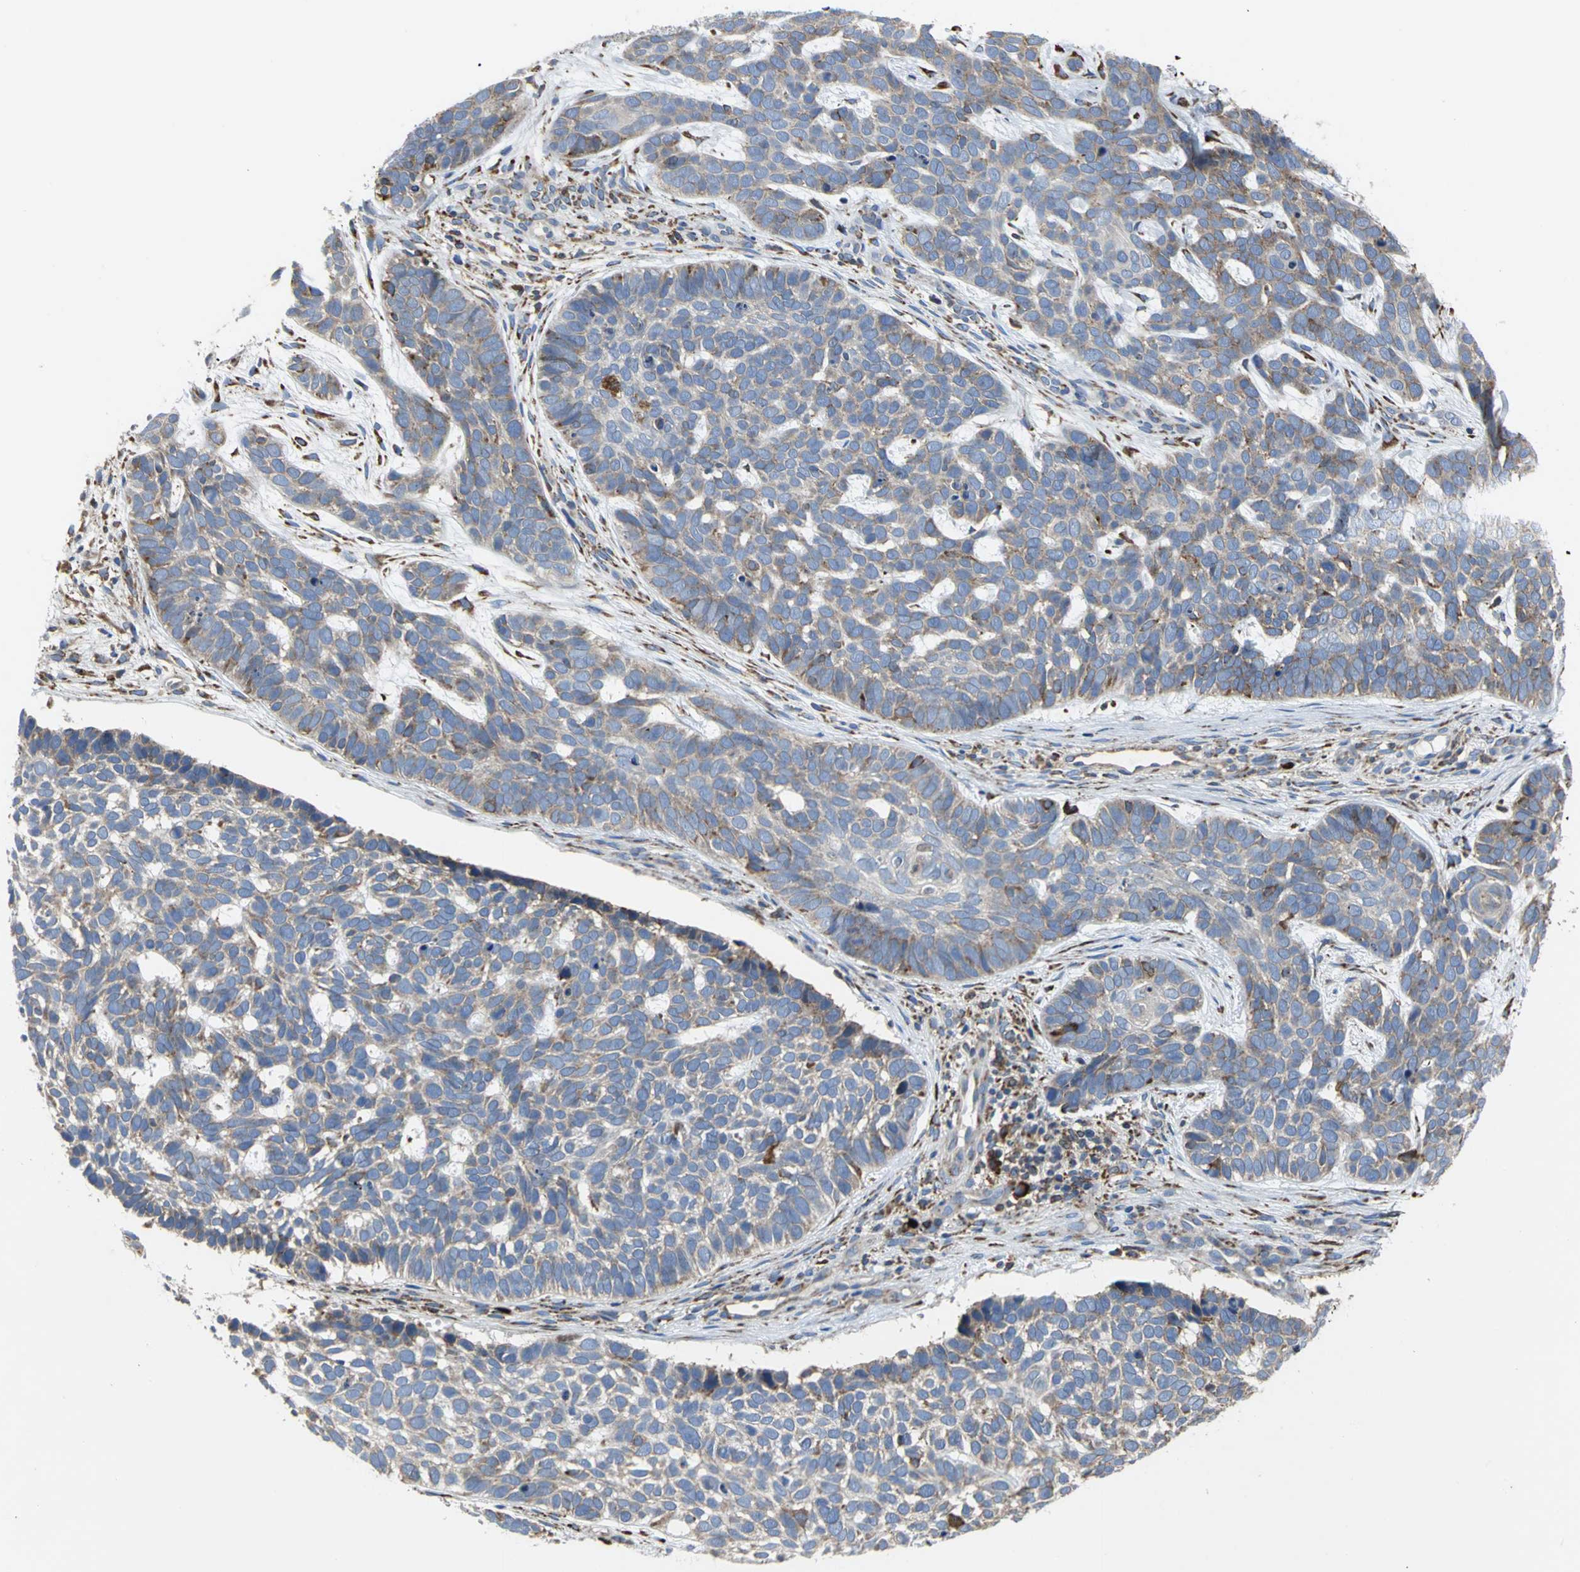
{"staining": {"intensity": "weak", "quantity": "25%-75%", "location": "cytoplasmic/membranous"}, "tissue": "skin cancer", "cell_type": "Tumor cells", "image_type": "cancer", "snomed": [{"axis": "morphology", "description": "Basal cell carcinoma"}, {"axis": "topography", "description": "Skin"}], "caption": "There is low levels of weak cytoplasmic/membranous positivity in tumor cells of skin basal cell carcinoma, as demonstrated by immunohistochemical staining (brown color).", "gene": "SDF2L1", "patient": {"sex": "male", "age": 87}}